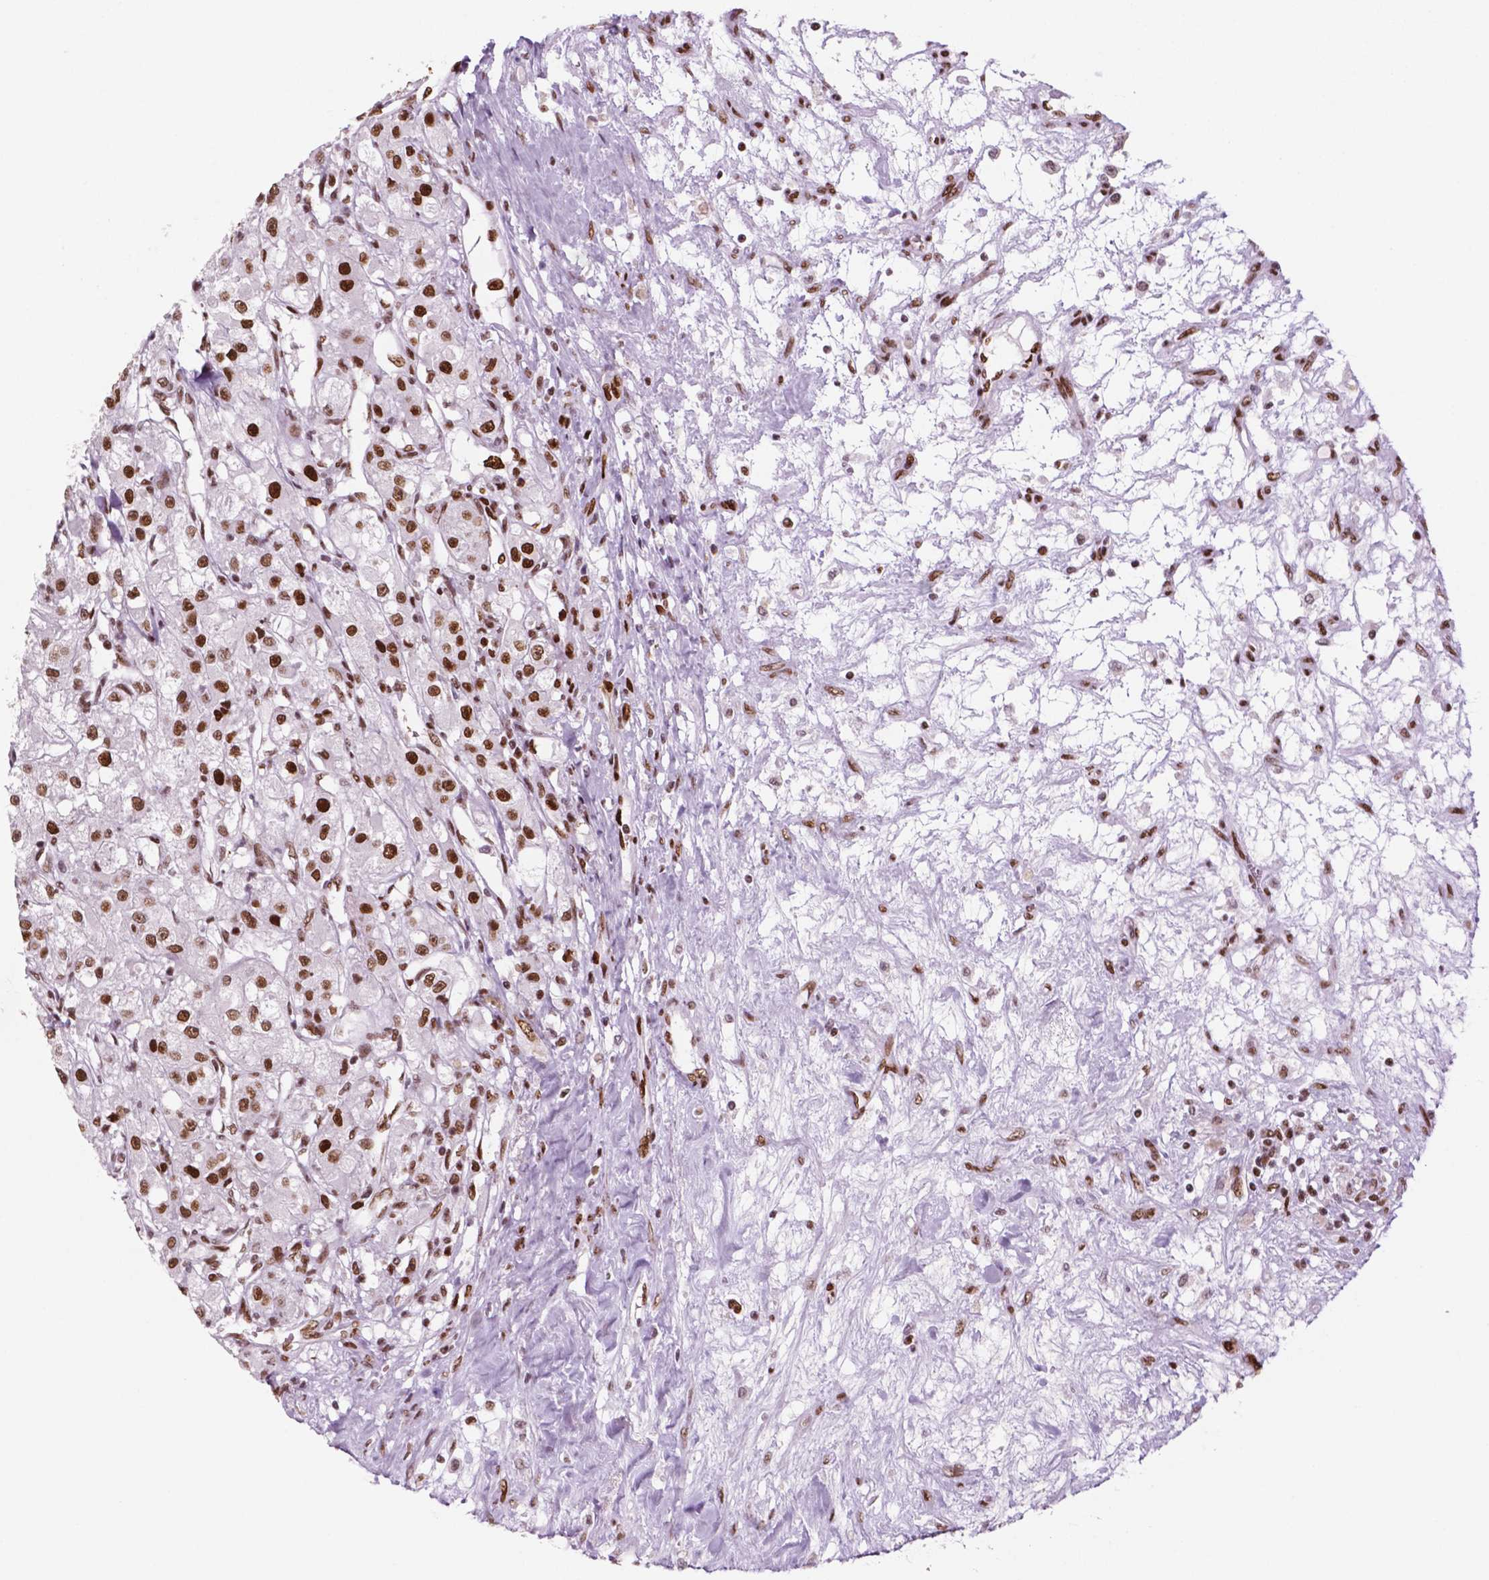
{"staining": {"intensity": "moderate", "quantity": ">75%", "location": "nuclear"}, "tissue": "renal cancer", "cell_type": "Tumor cells", "image_type": "cancer", "snomed": [{"axis": "morphology", "description": "Adenocarcinoma, NOS"}, {"axis": "topography", "description": "Kidney"}], "caption": "A high-resolution image shows IHC staining of renal cancer, which reveals moderate nuclear staining in approximately >75% of tumor cells.", "gene": "MSH6", "patient": {"sex": "female", "age": 63}}